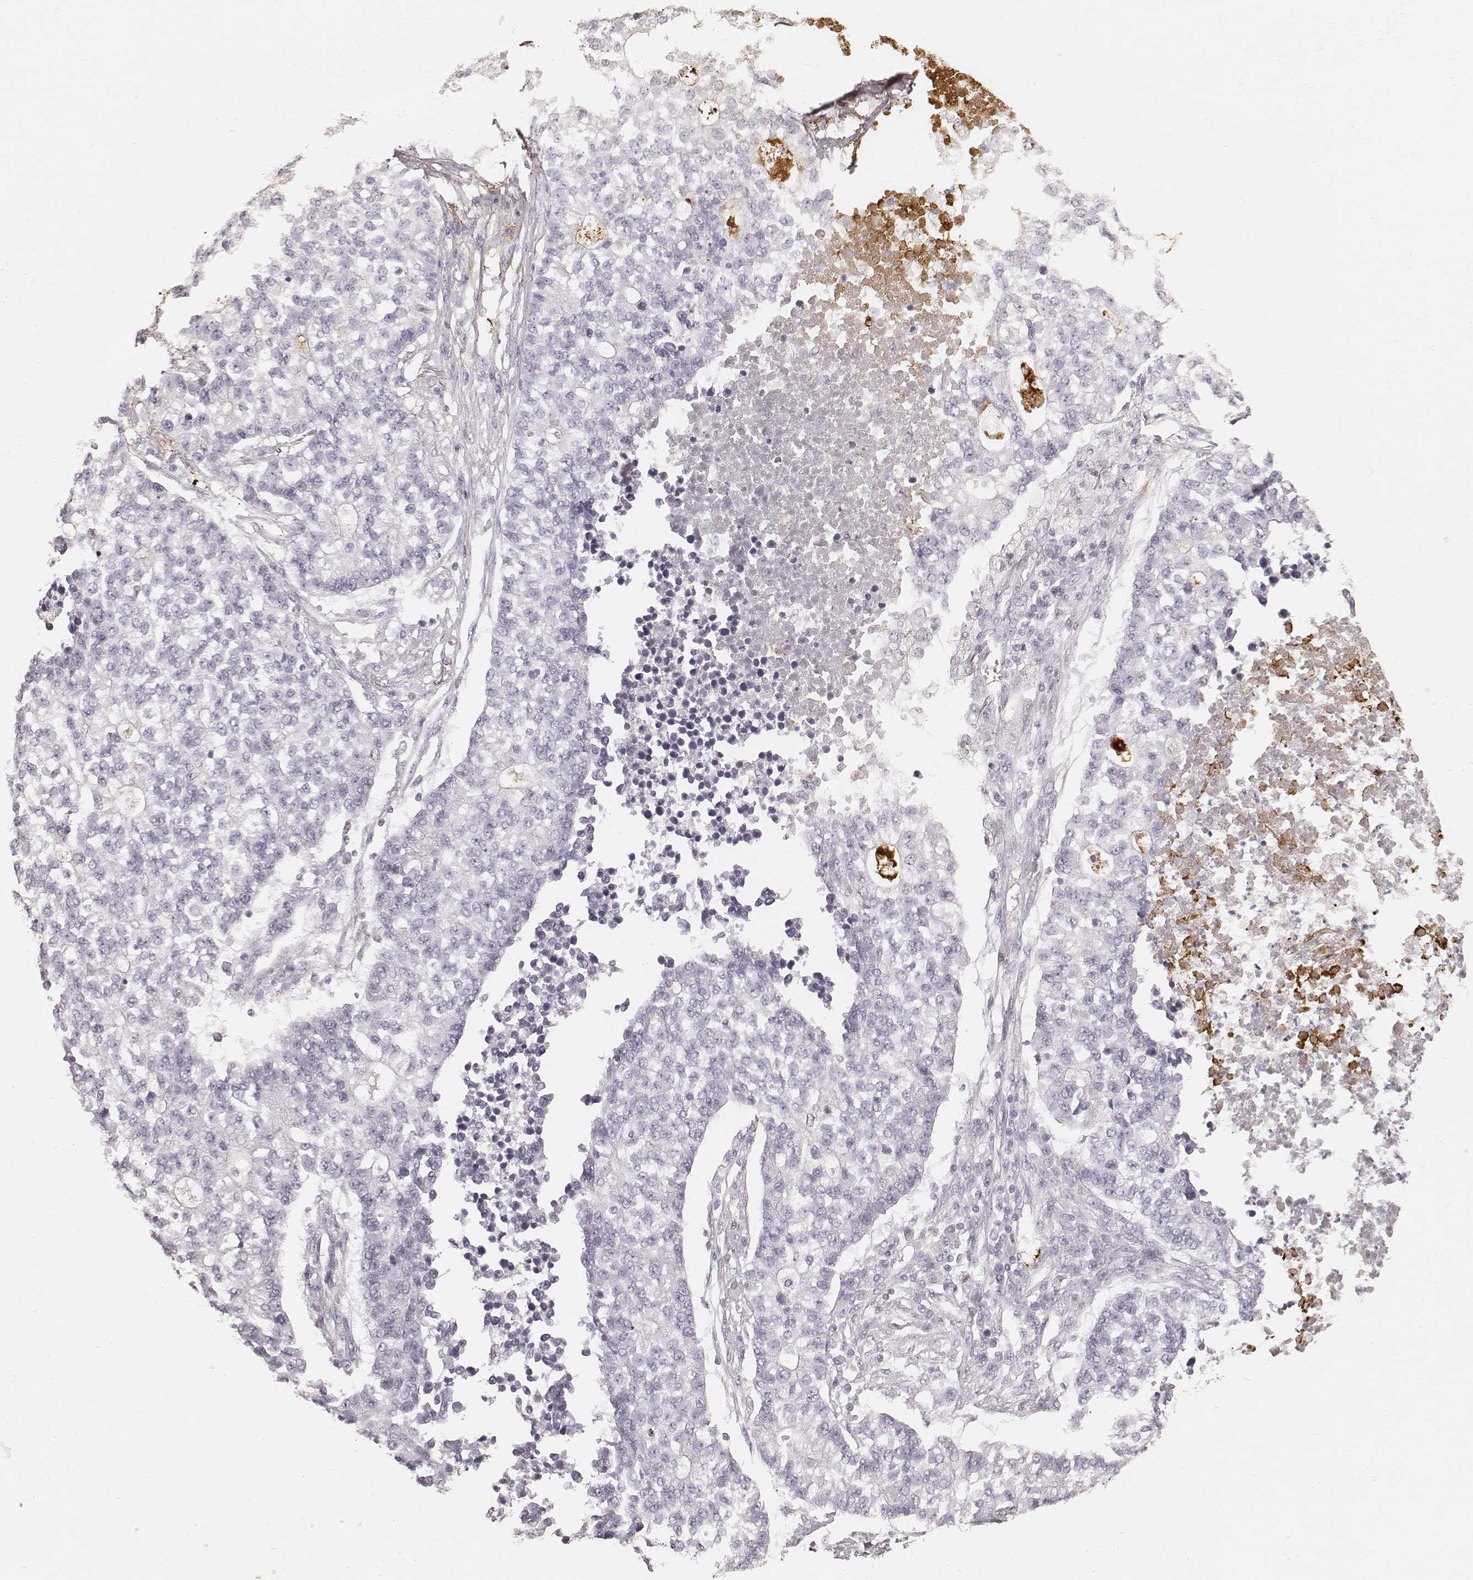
{"staining": {"intensity": "negative", "quantity": "none", "location": "none"}, "tissue": "lung cancer", "cell_type": "Tumor cells", "image_type": "cancer", "snomed": [{"axis": "morphology", "description": "Adenocarcinoma, NOS"}, {"axis": "topography", "description": "Lung"}], "caption": "DAB (3,3'-diaminobenzidine) immunohistochemical staining of human lung adenocarcinoma reveals no significant positivity in tumor cells.", "gene": "KRT26", "patient": {"sex": "male", "age": 57}}